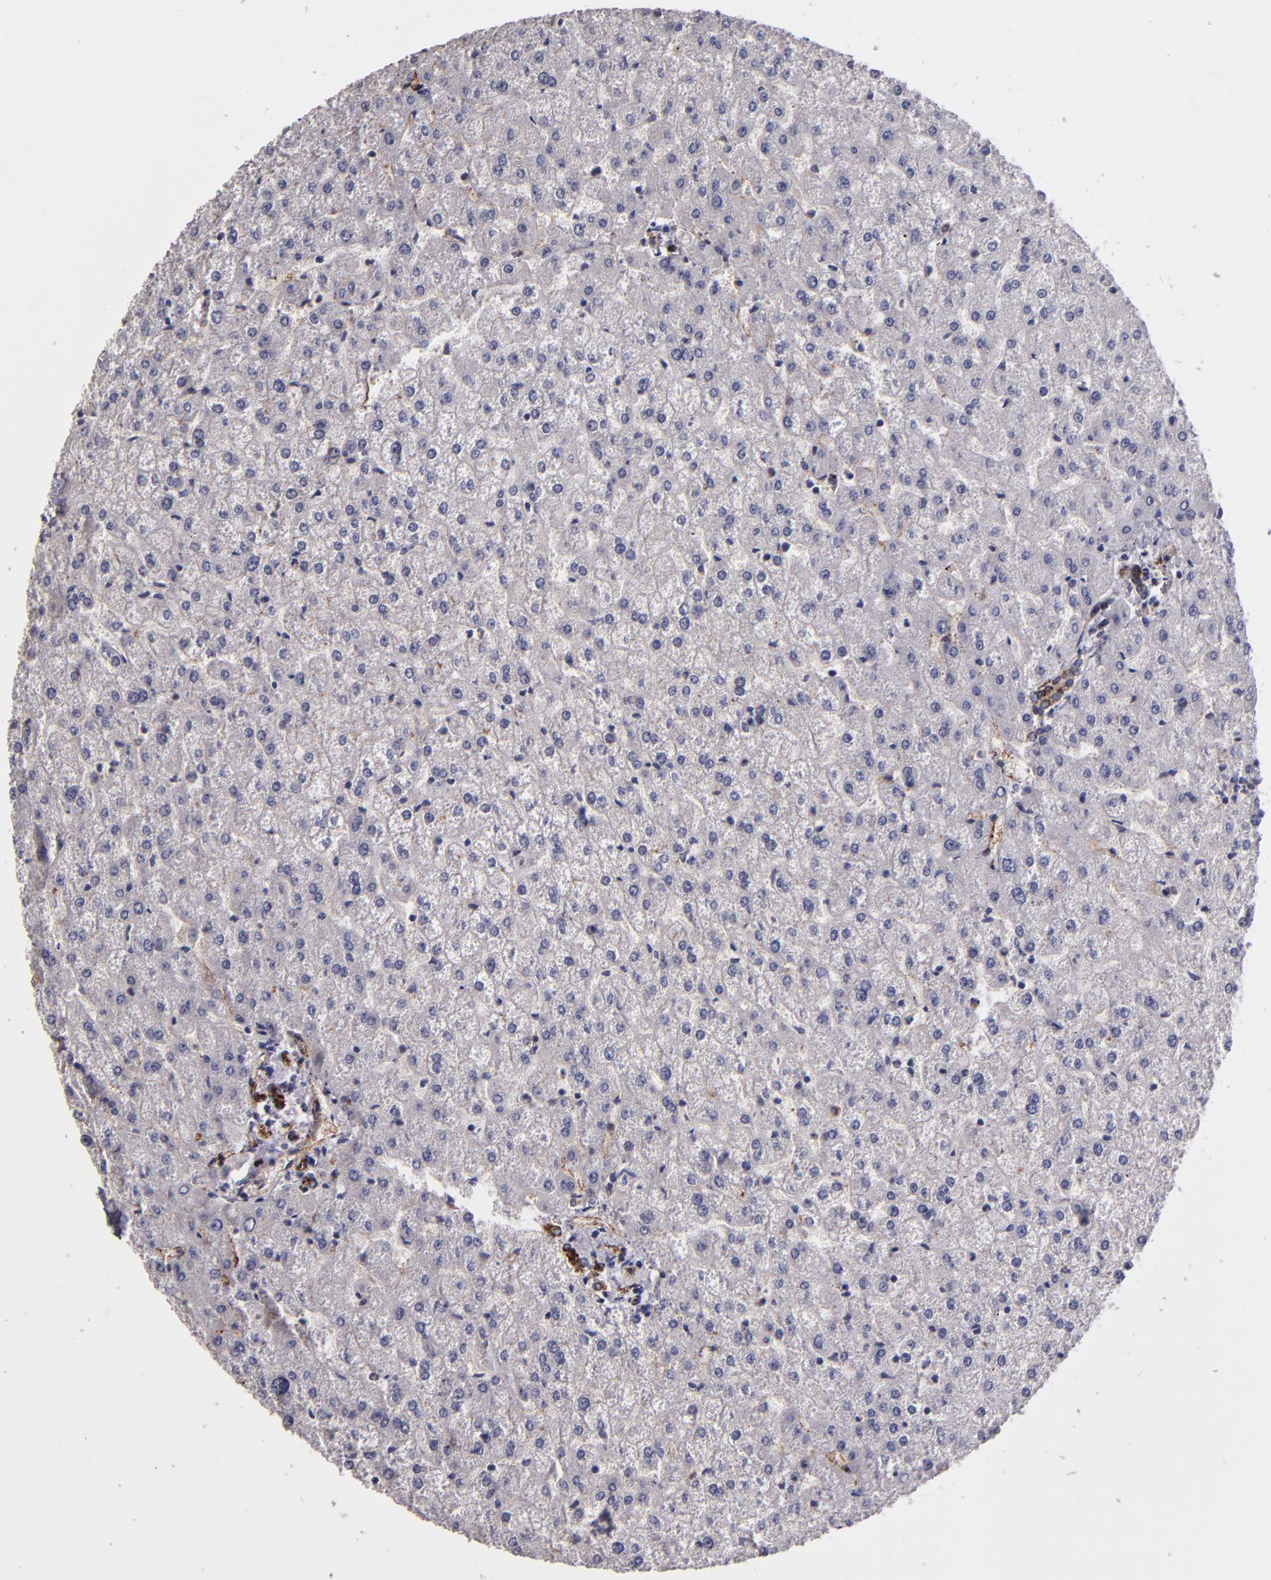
{"staining": {"intensity": "weak", "quantity": ">75%", "location": "cytoplasmic/membranous"}, "tissue": "liver", "cell_type": "Cholangiocytes", "image_type": "normal", "snomed": [{"axis": "morphology", "description": "Normal tissue, NOS"}, {"axis": "topography", "description": "Liver"}], "caption": "Immunohistochemistry (IHC) micrograph of unremarkable liver stained for a protein (brown), which shows low levels of weak cytoplasmic/membranous staining in approximately >75% of cholangiocytes.", "gene": "CLDN5", "patient": {"sex": "female", "age": 32}}